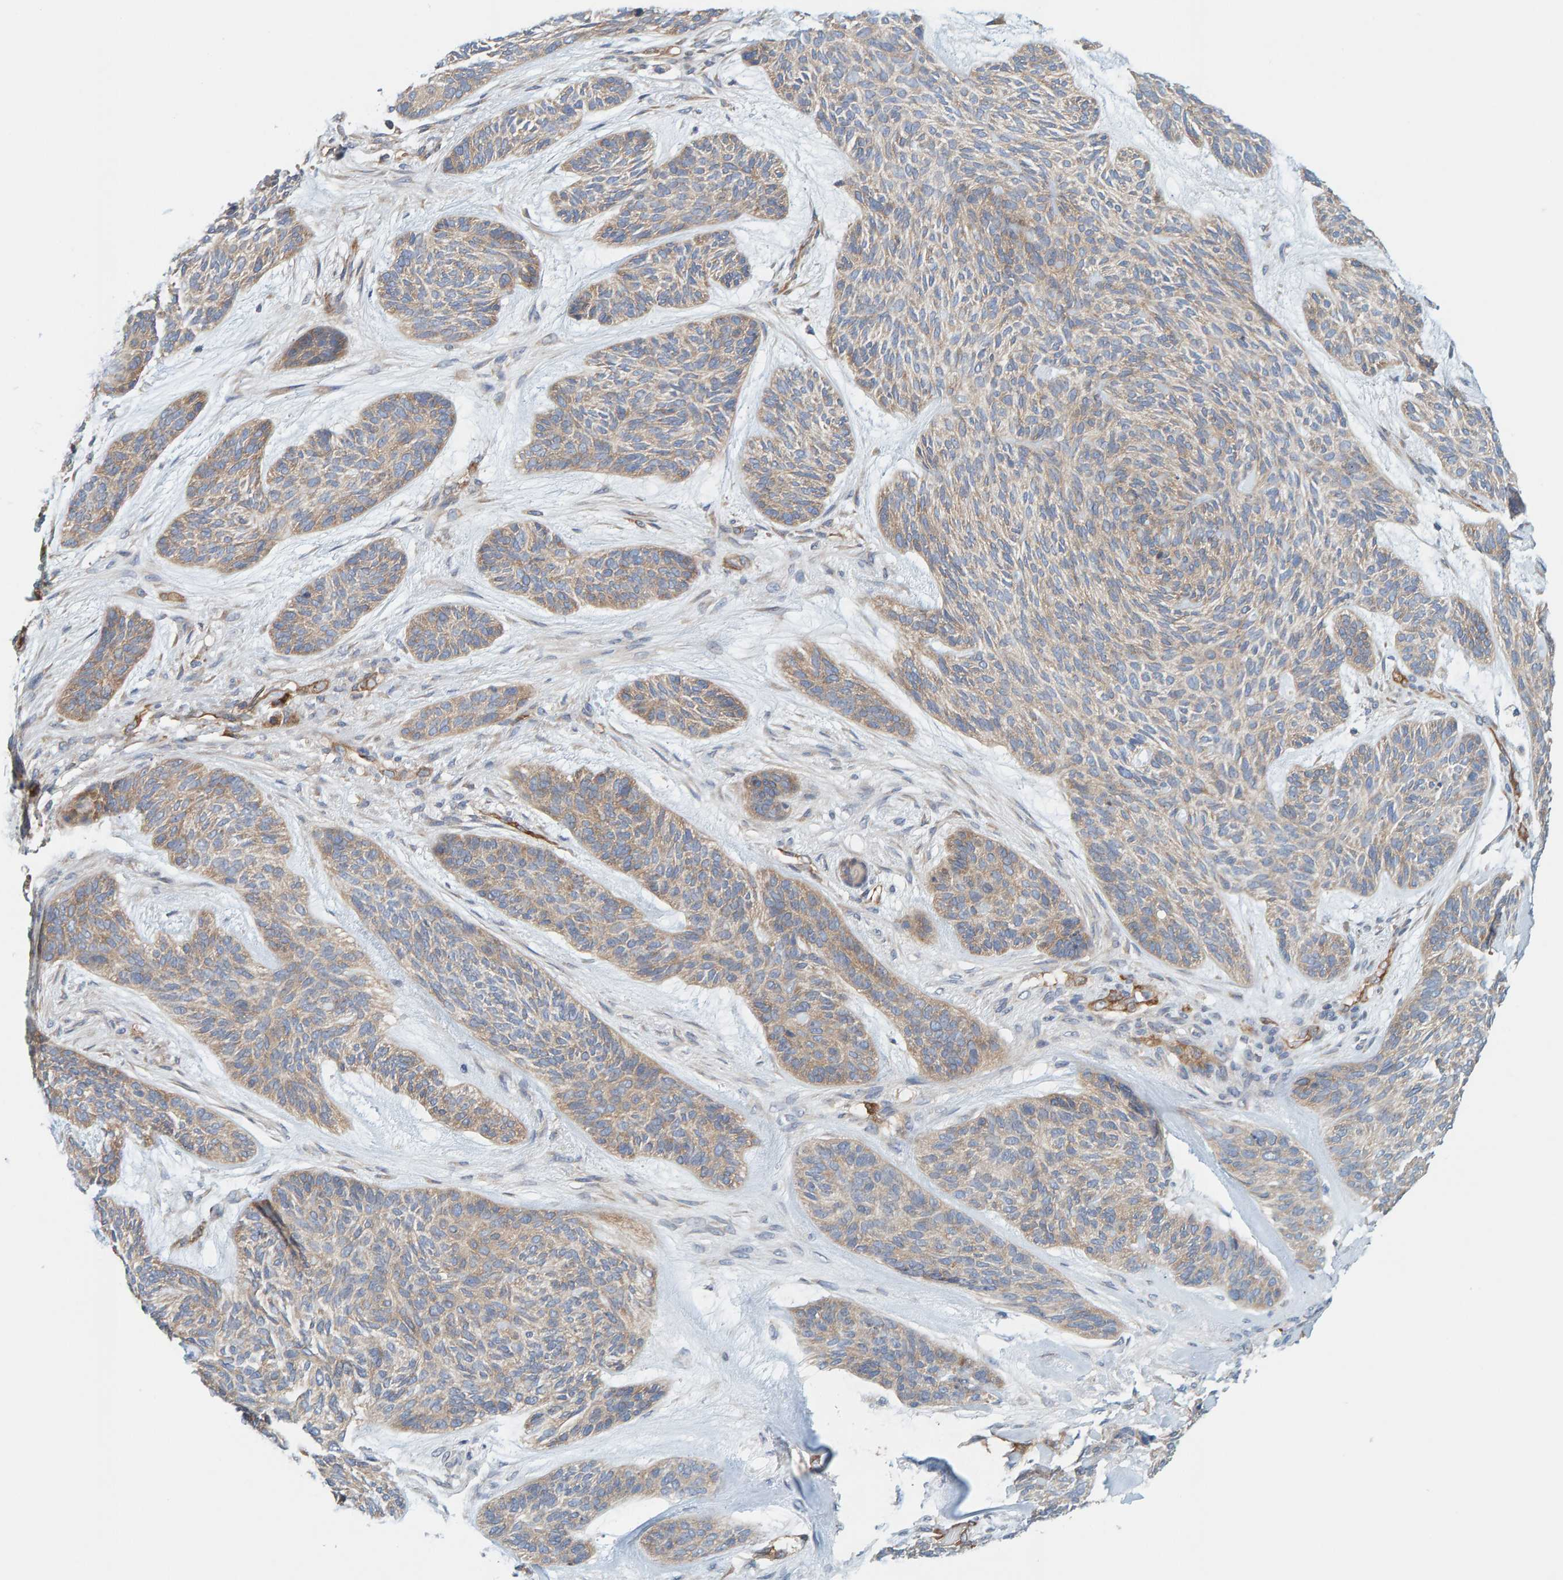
{"staining": {"intensity": "weak", "quantity": "25%-75%", "location": "cytoplasmic/membranous"}, "tissue": "skin cancer", "cell_type": "Tumor cells", "image_type": "cancer", "snomed": [{"axis": "morphology", "description": "Basal cell carcinoma"}, {"axis": "topography", "description": "Skin"}], "caption": "Protein staining displays weak cytoplasmic/membranous expression in approximately 25%-75% of tumor cells in skin cancer (basal cell carcinoma).", "gene": "PRKD2", "patient": {"sex": "male", "age": 55}}